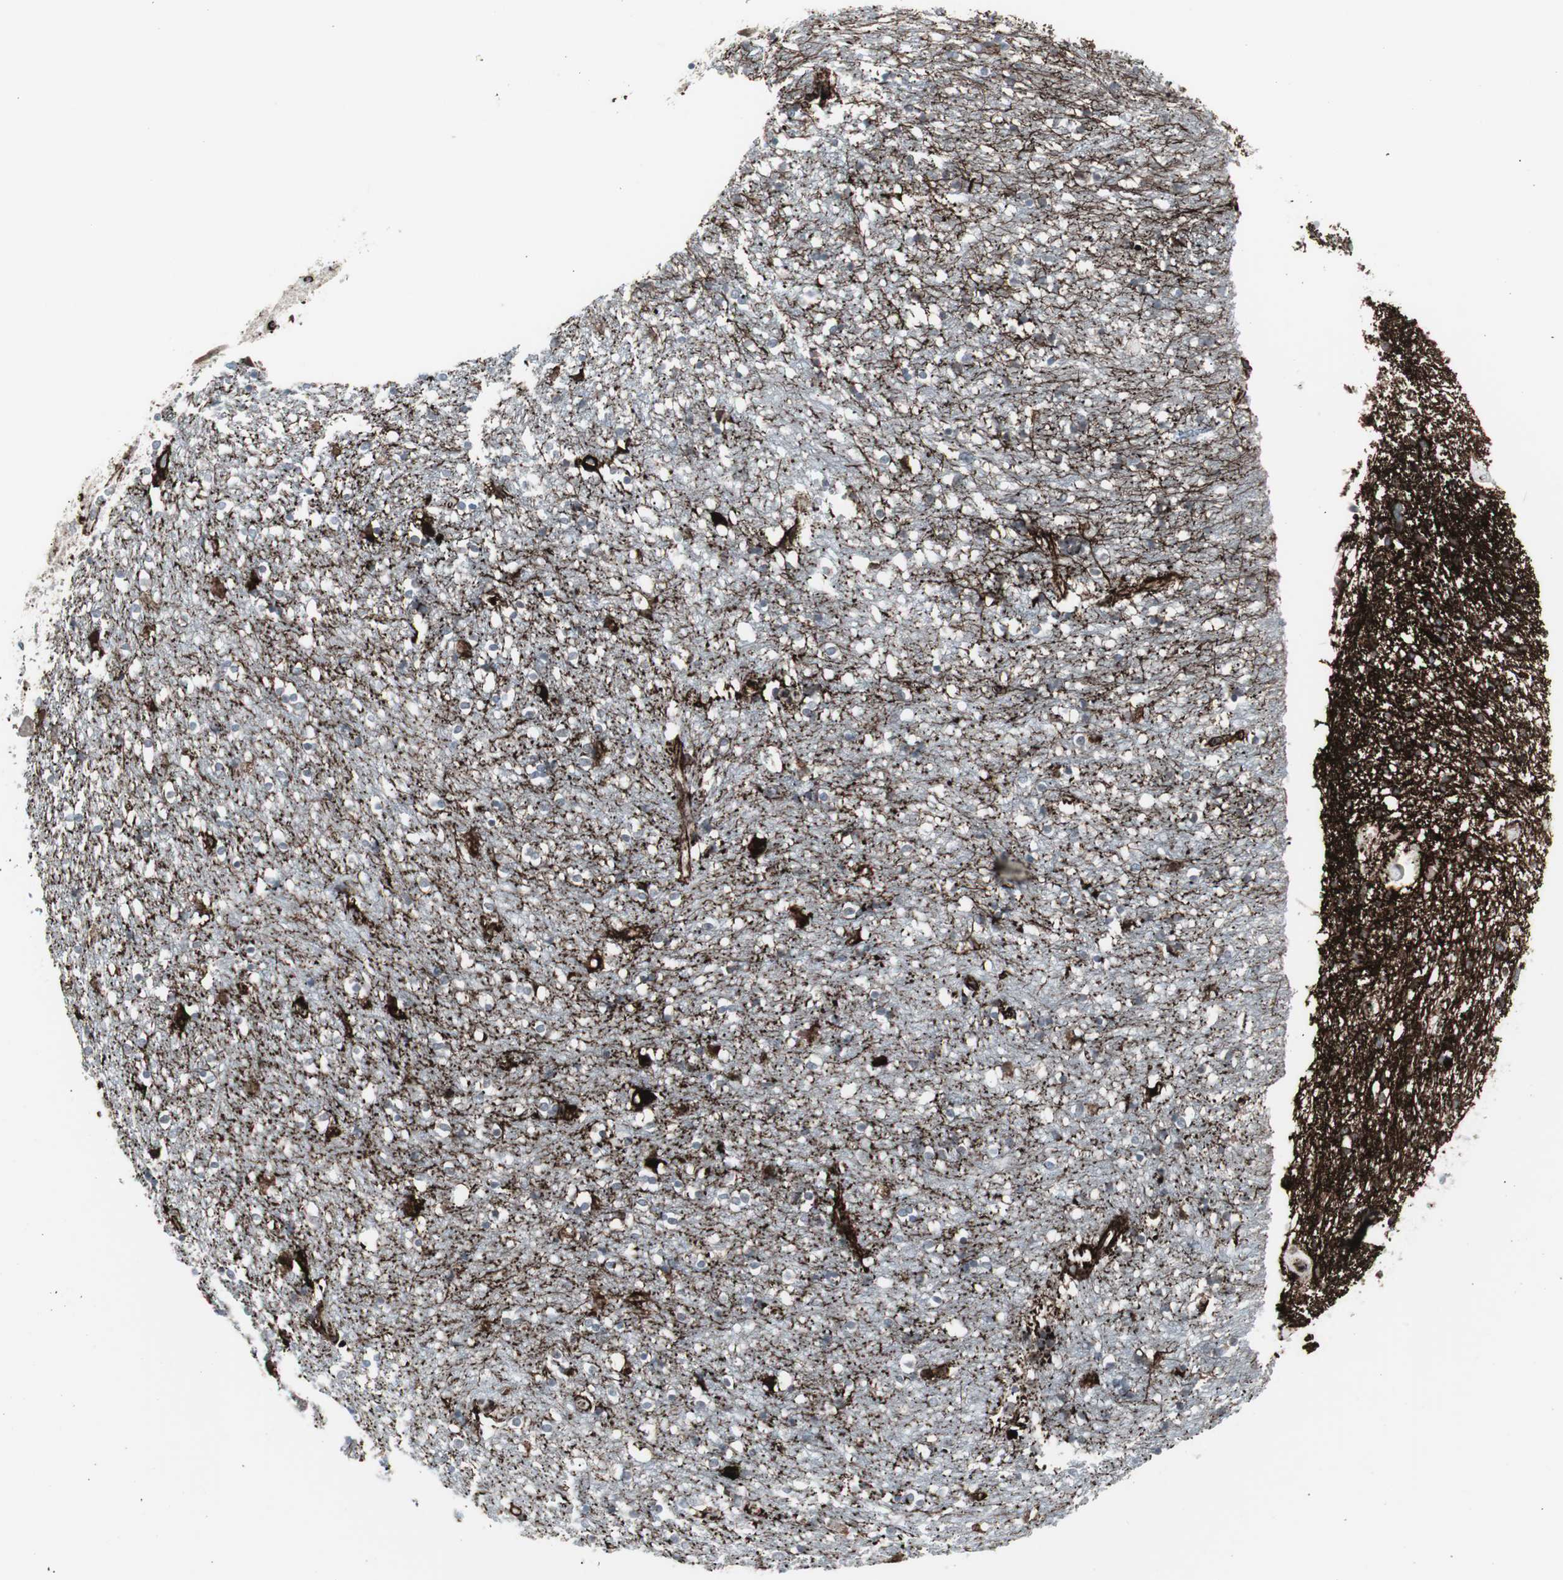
{"staining": {"intensity": "negative", "quantity": "none", "location": "none"}, "tissue": "caudate", "cell_type": "Glial cells", "image_type": "normal", "snomed": [{"axis": "morphology", "description": "Normal tissue, NOS"}, {"axis": "topography", "description": "Lateral ventricle wall"}], "caption": "Immunohistochemistry (IHC) of benign human caudate displays no expression in glial cells.", "gene": "PDGFA", "patient": {"sex": "female", "age": 54}}